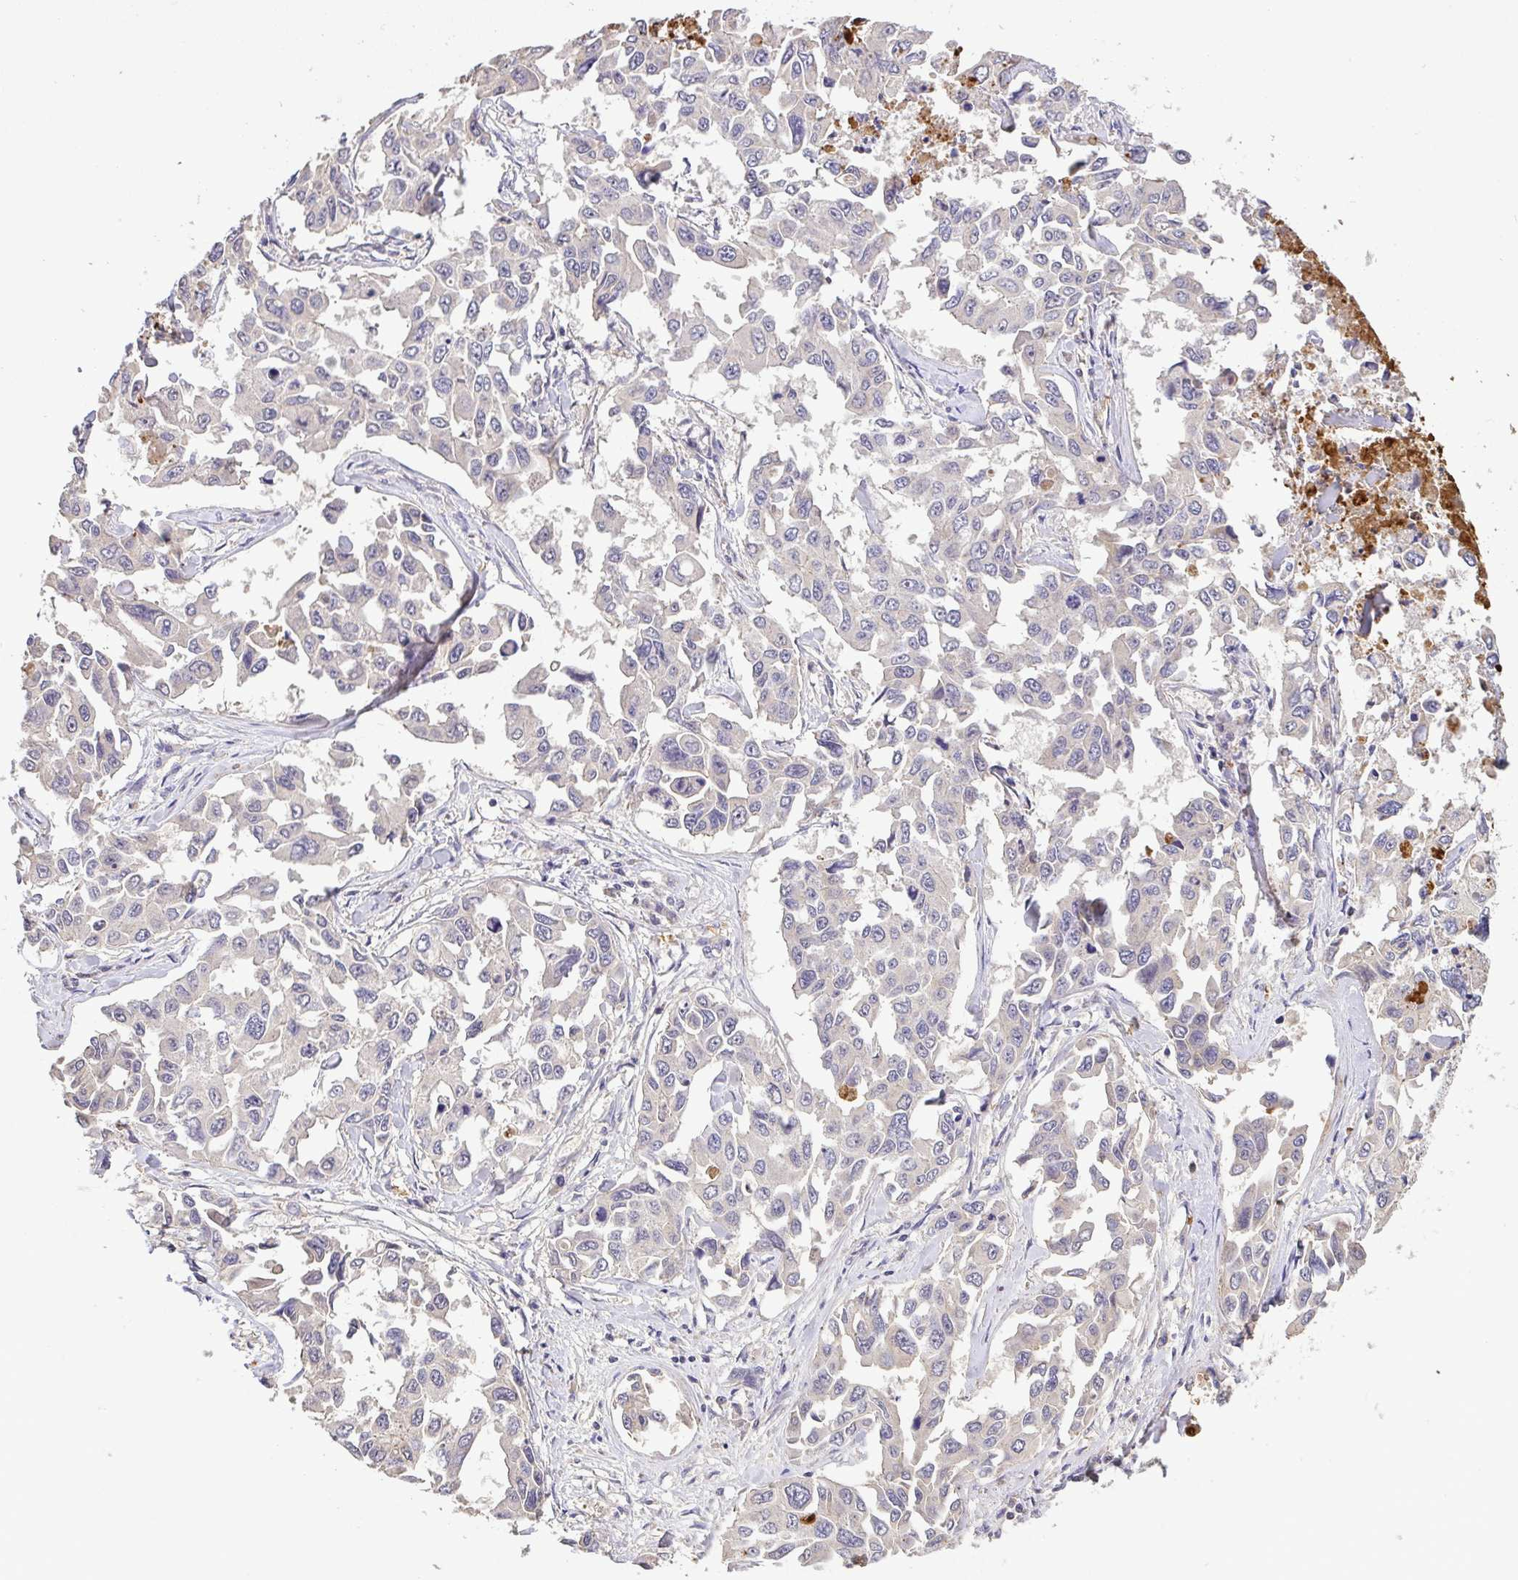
{"staining": {"intensity": "negative", "quantity": "none", "location": "none"}, "tissue": "lung cancer", "cell_type": "Tumor cells", "image_type": "cancer", "snomed": [{"axis": "morphology", "description": "Adenocarcinoma, NOS"}, {"axis": "topography", "description": "Lung"}], "caption": "A micrograph of lung cancer (adenocarcinoma) stained for a protein reveals no brown staining in tumor cells.", "gene": "C1QTNF9B", "patient": {"sex": "male", "age": 64}}